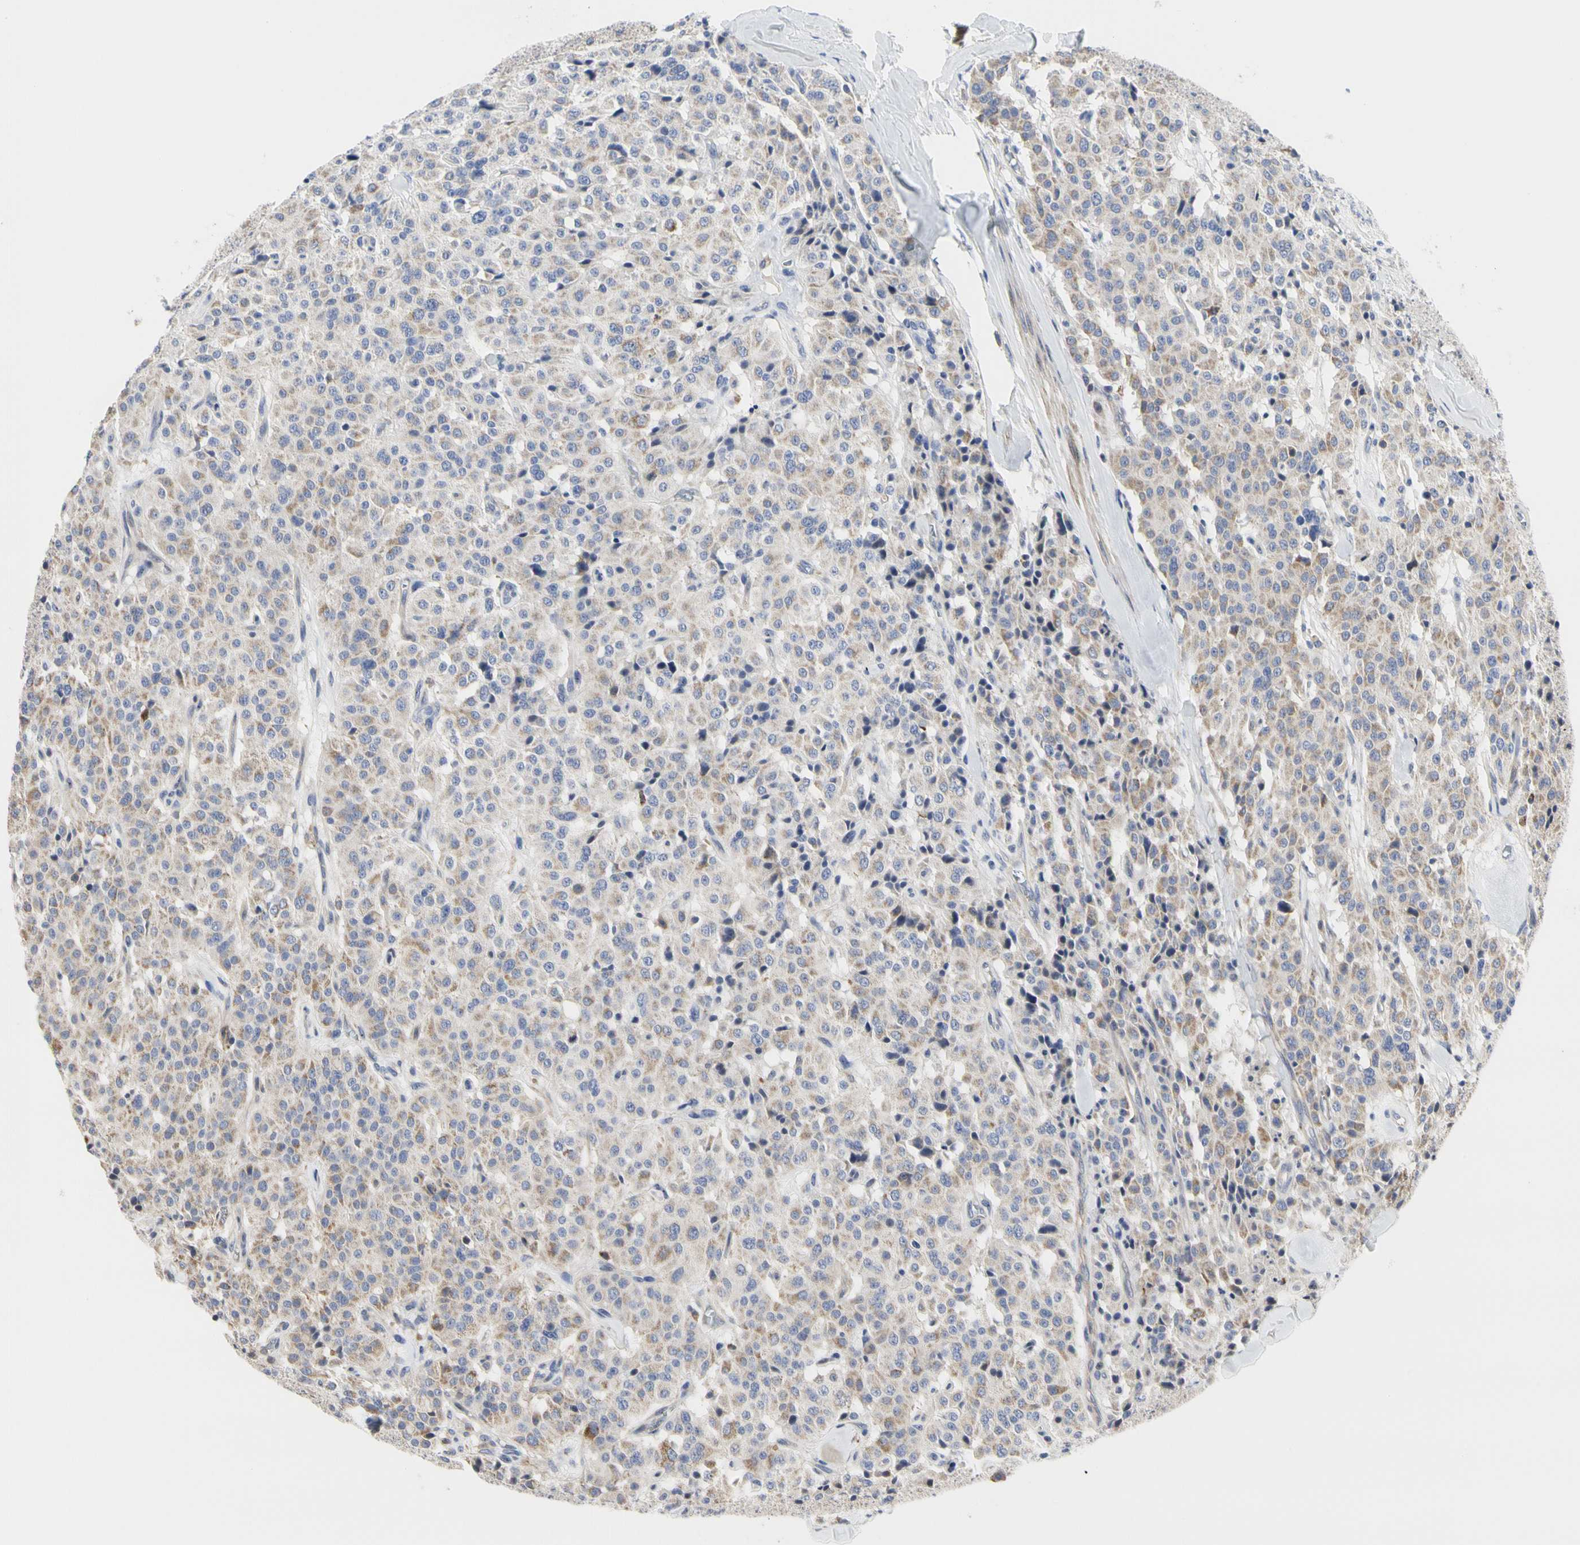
{"staining": {"intensity": "weak", "quantity": "25%-75%", "location": "cytoplasmic/membranous"}, "tissue": "carcinoid", "cell_type": "Tumor cells", "image_type": "cancer", "snomed": [{"axis": "morphology", "description": "Carcinoid, malignant, NOS"}, {"axis": "topography", "description": "Lung"}], "caption": "Human carcinoid (malignant) stained with a brown dye shows weak cytoplasmic/membranous positive expression in about 25%-75% of tumor cells.", "gene": "SHANK2", "patient": {"sex": "male", "age": 30}}